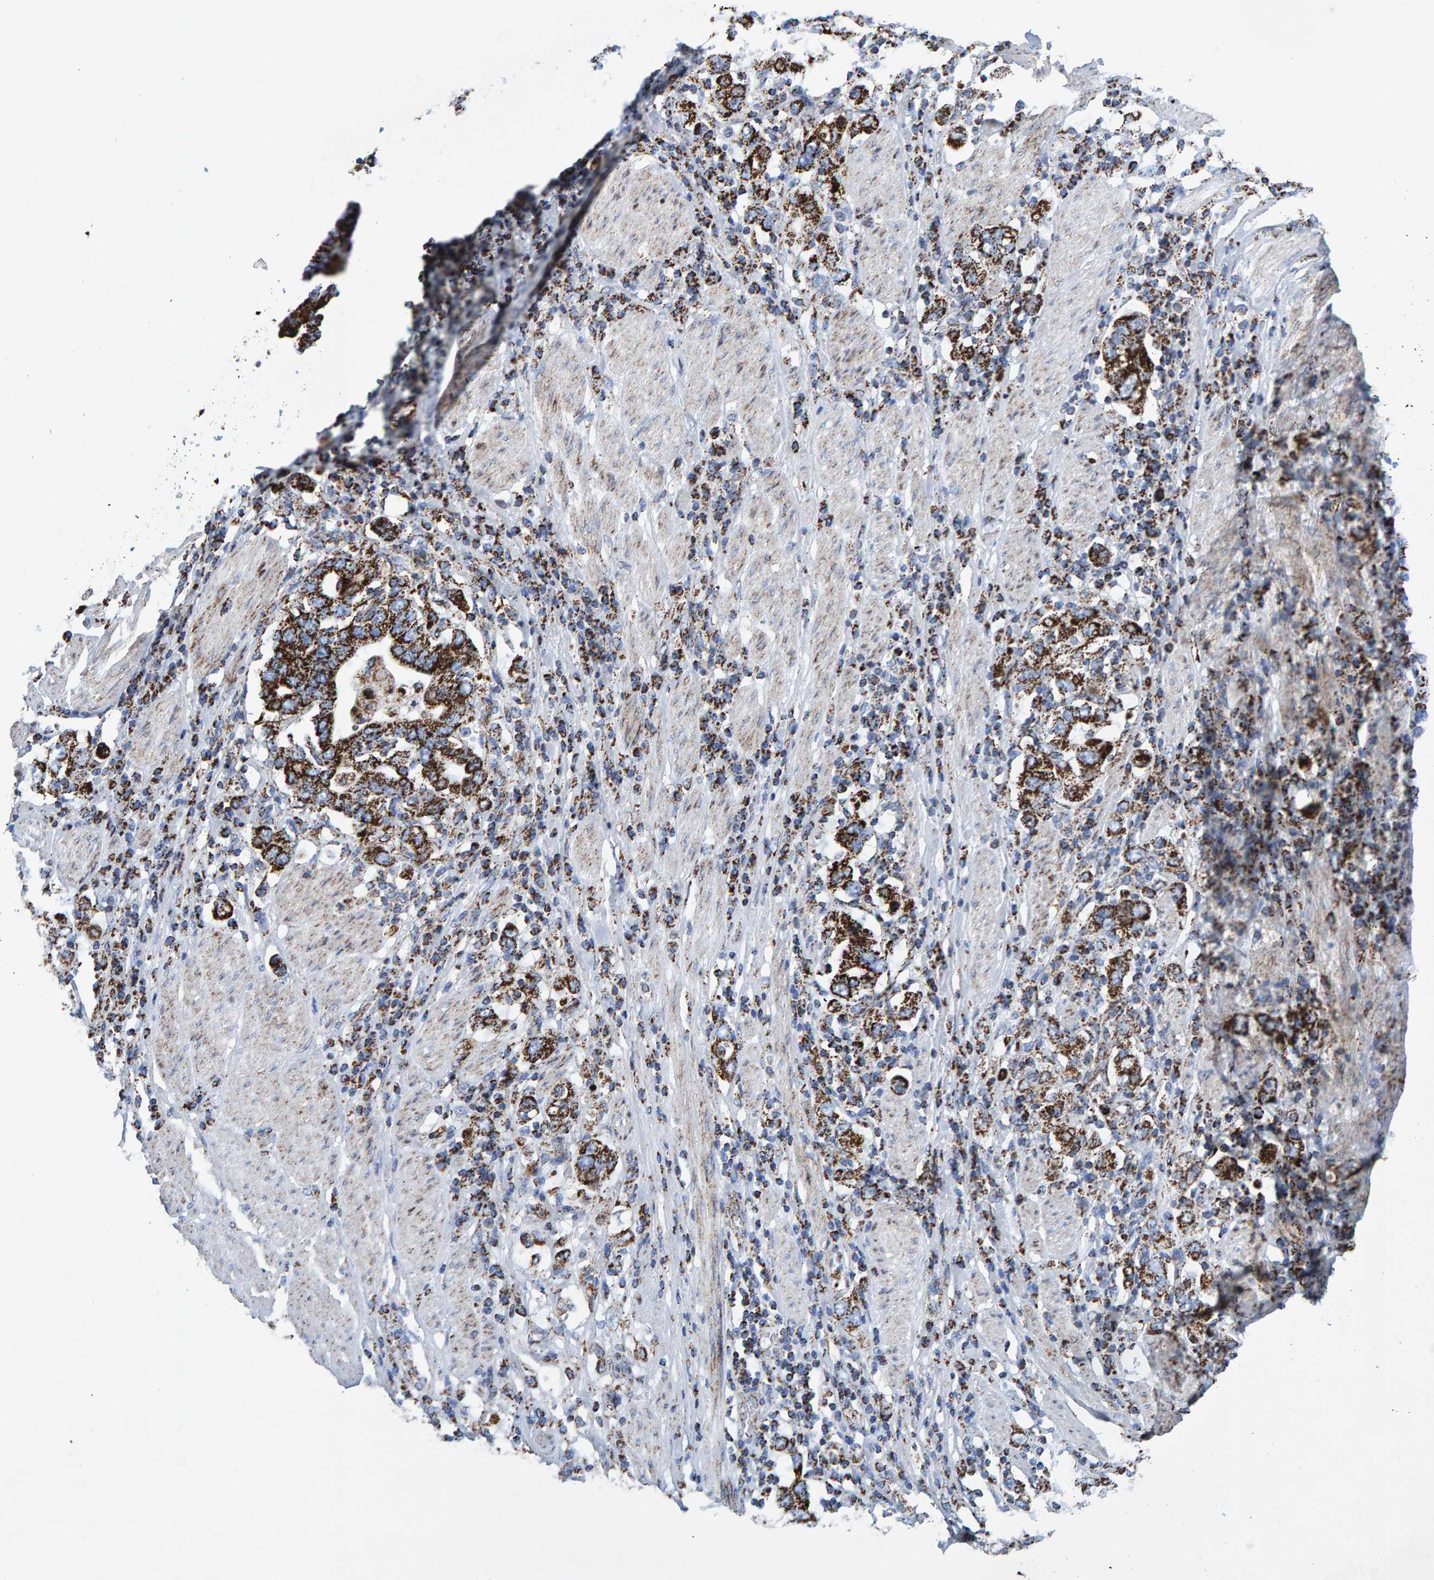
{"staining": {"intensity": "strong", "quantity": ">75%", "location": "cytoplasmic/membranous"}, "tissue": "stomach cancer", "cell_type": "Tumor cells", "image_type": "cancer", "snomed": [{"axis": "morphology", "description": "Adenocarcinoma, NOS"}, {"axis": "topography", "description": "Stomach, upper"}], "caption": "Immunohistochemical staining of human stomach adenocarcinoma displays high levels of strong cytoplasmic/membranous staining in approximately >75% of tumor cells.", "gene": "ENSG00000262660", "patient": {"sex": "male", "age": 62}}